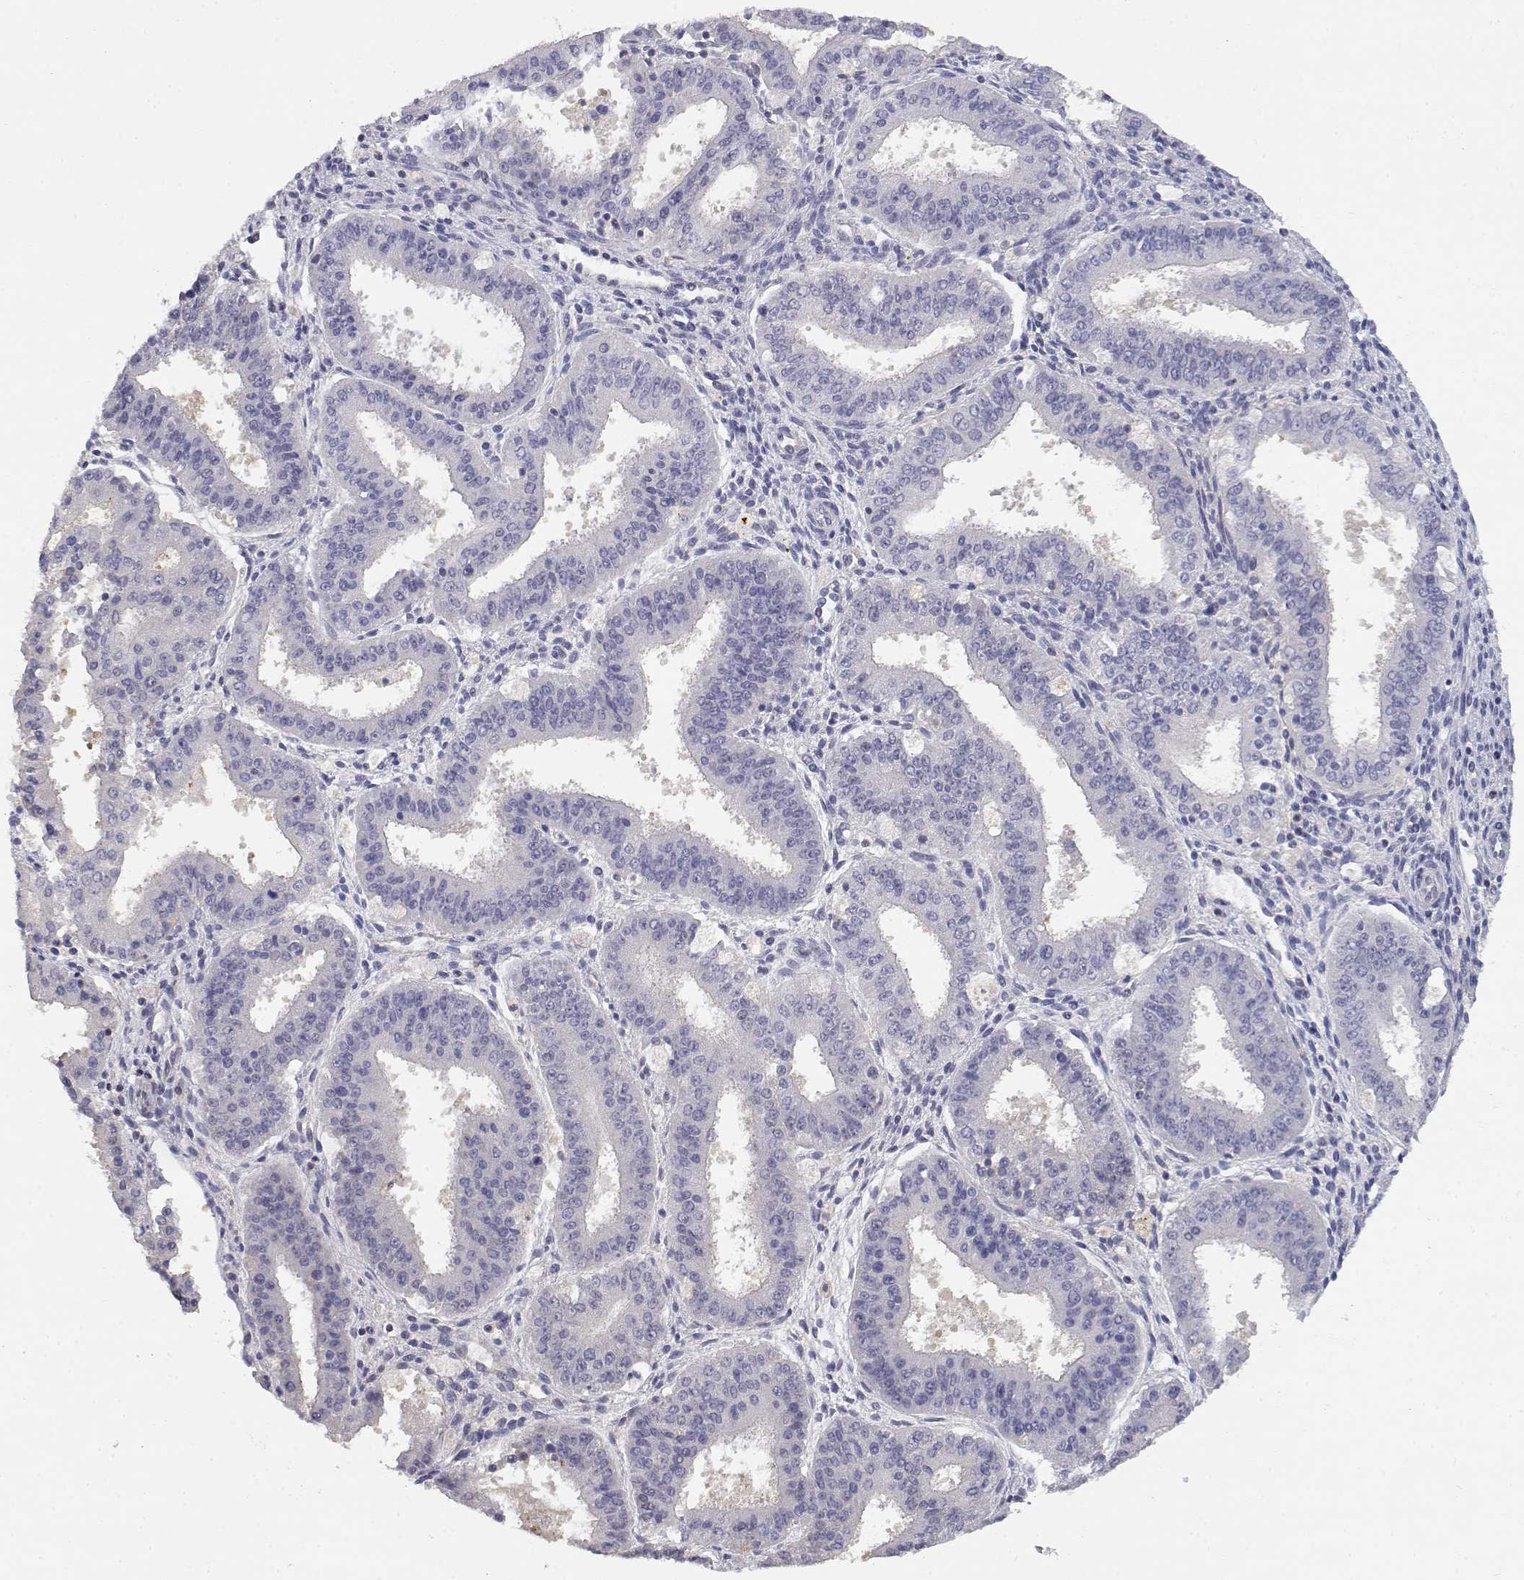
{"staining": {"intensity": "negative", "quantity": "none", "location": "none"}, "tissue": "ovarian cancer", "cell_type": "Tumor cells", "image_type": "cancer", "snomed": [{"axis": "morphology", "description": "Carcinoma, endometroid"}, {"axis": "topography", "description": "Ovary"}], "caption": "This is a histopathology image of IHC staining of ovarian cancer, which shows no positivity in tumor cells.", "gene": "ADA", "patient": {"sex": "female", "age": 42}}